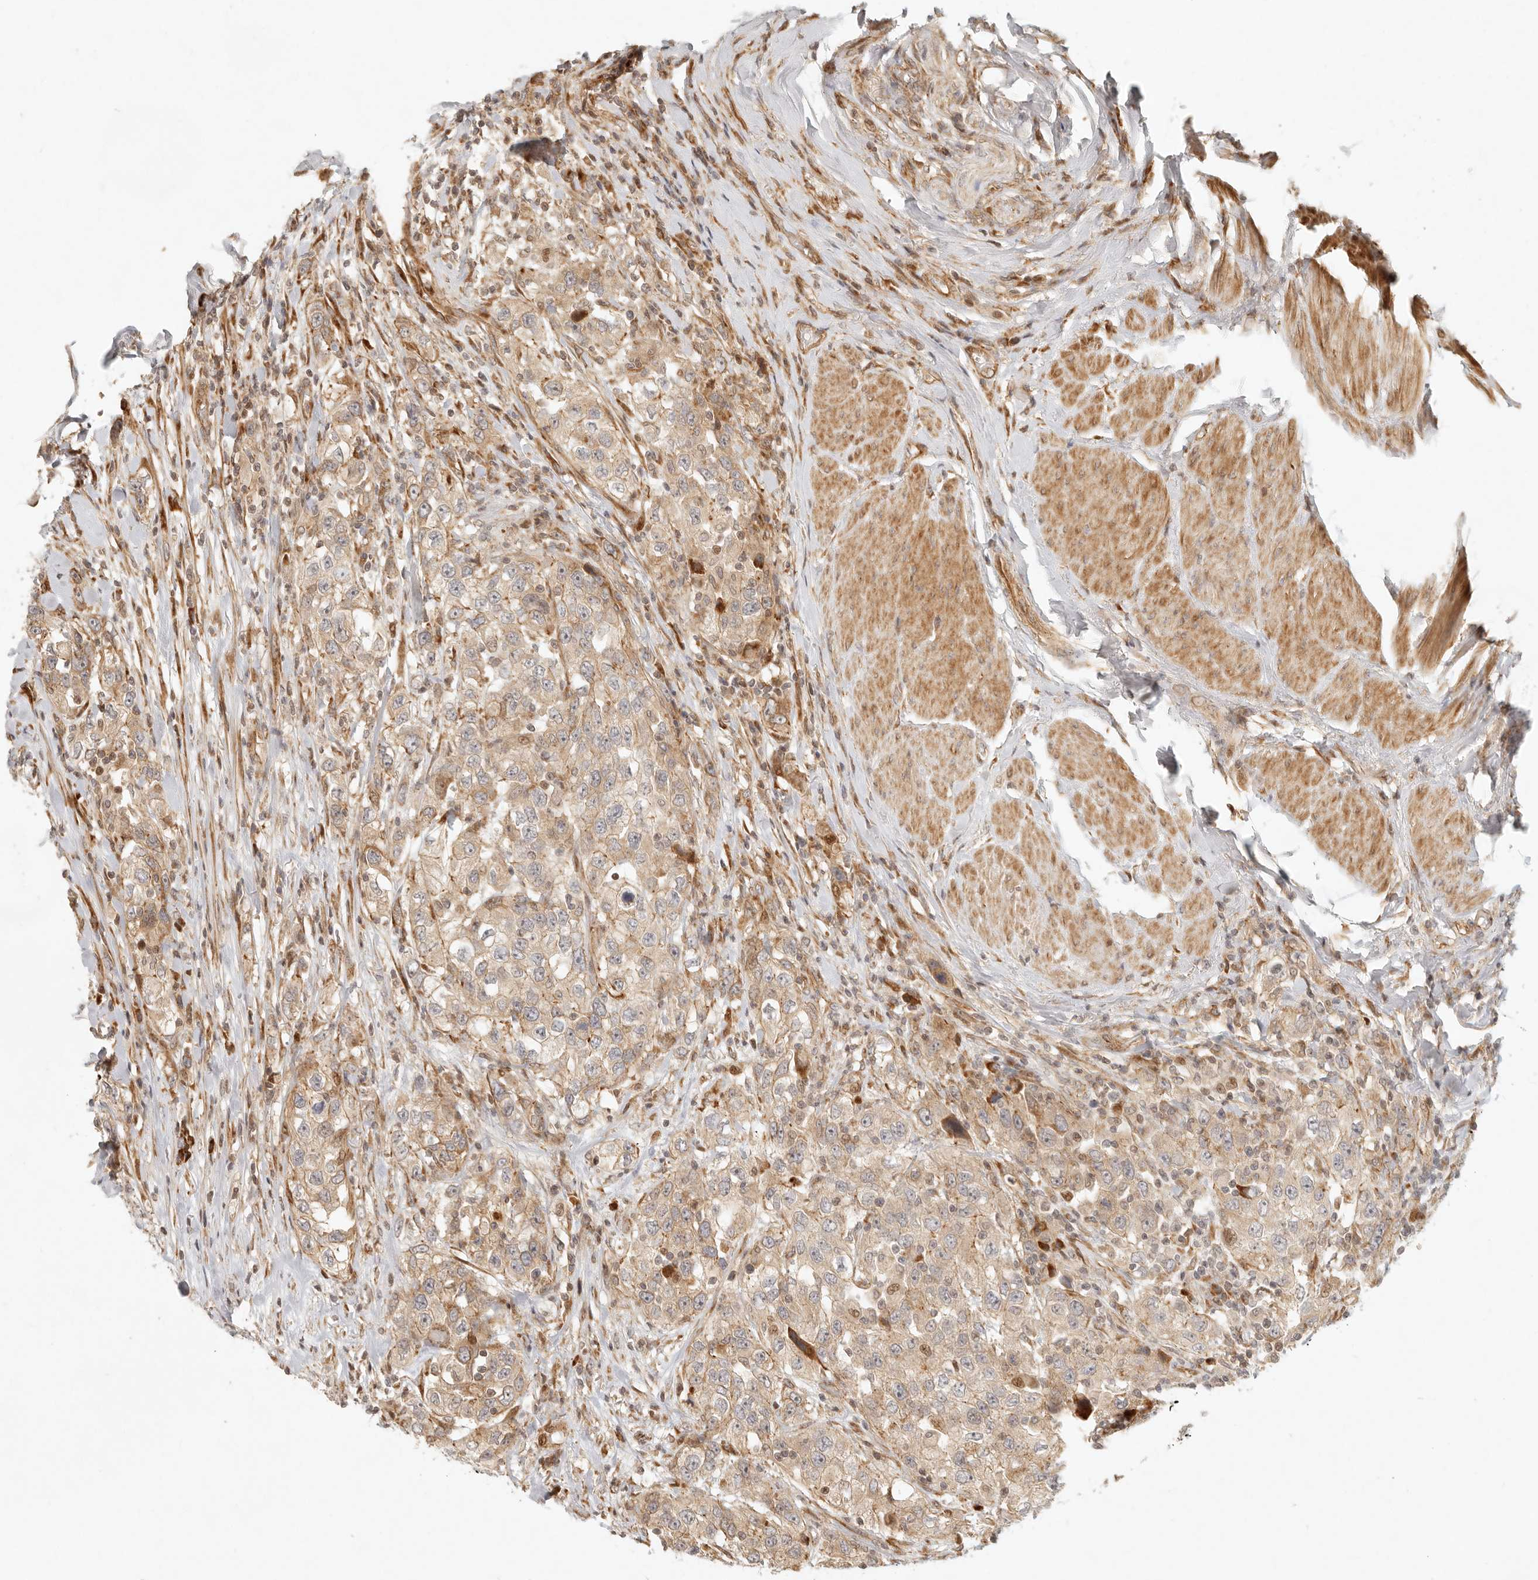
{"staining": {"intensity": "moderate", "quantity": ">75%", "location": "cytoplasmic/membranous"}, "tissue": "urothelial cancer", "cell_type": "Tumor cells", "image_type": "cancer", "snomed": [{"axis": "morphology", "description": "Urothelial carcinoma, High grade"}, {"axis": "topography", "description": "Urinary bladder"}], "caption": "Brown immunohistochemical staining in urothelial cancer shows moderate cytoplasmic/membranous positivity in approximately >75% of tumor cells.", "gene": "KLHL38", "patient": {"sex": "female", "age": 80}}